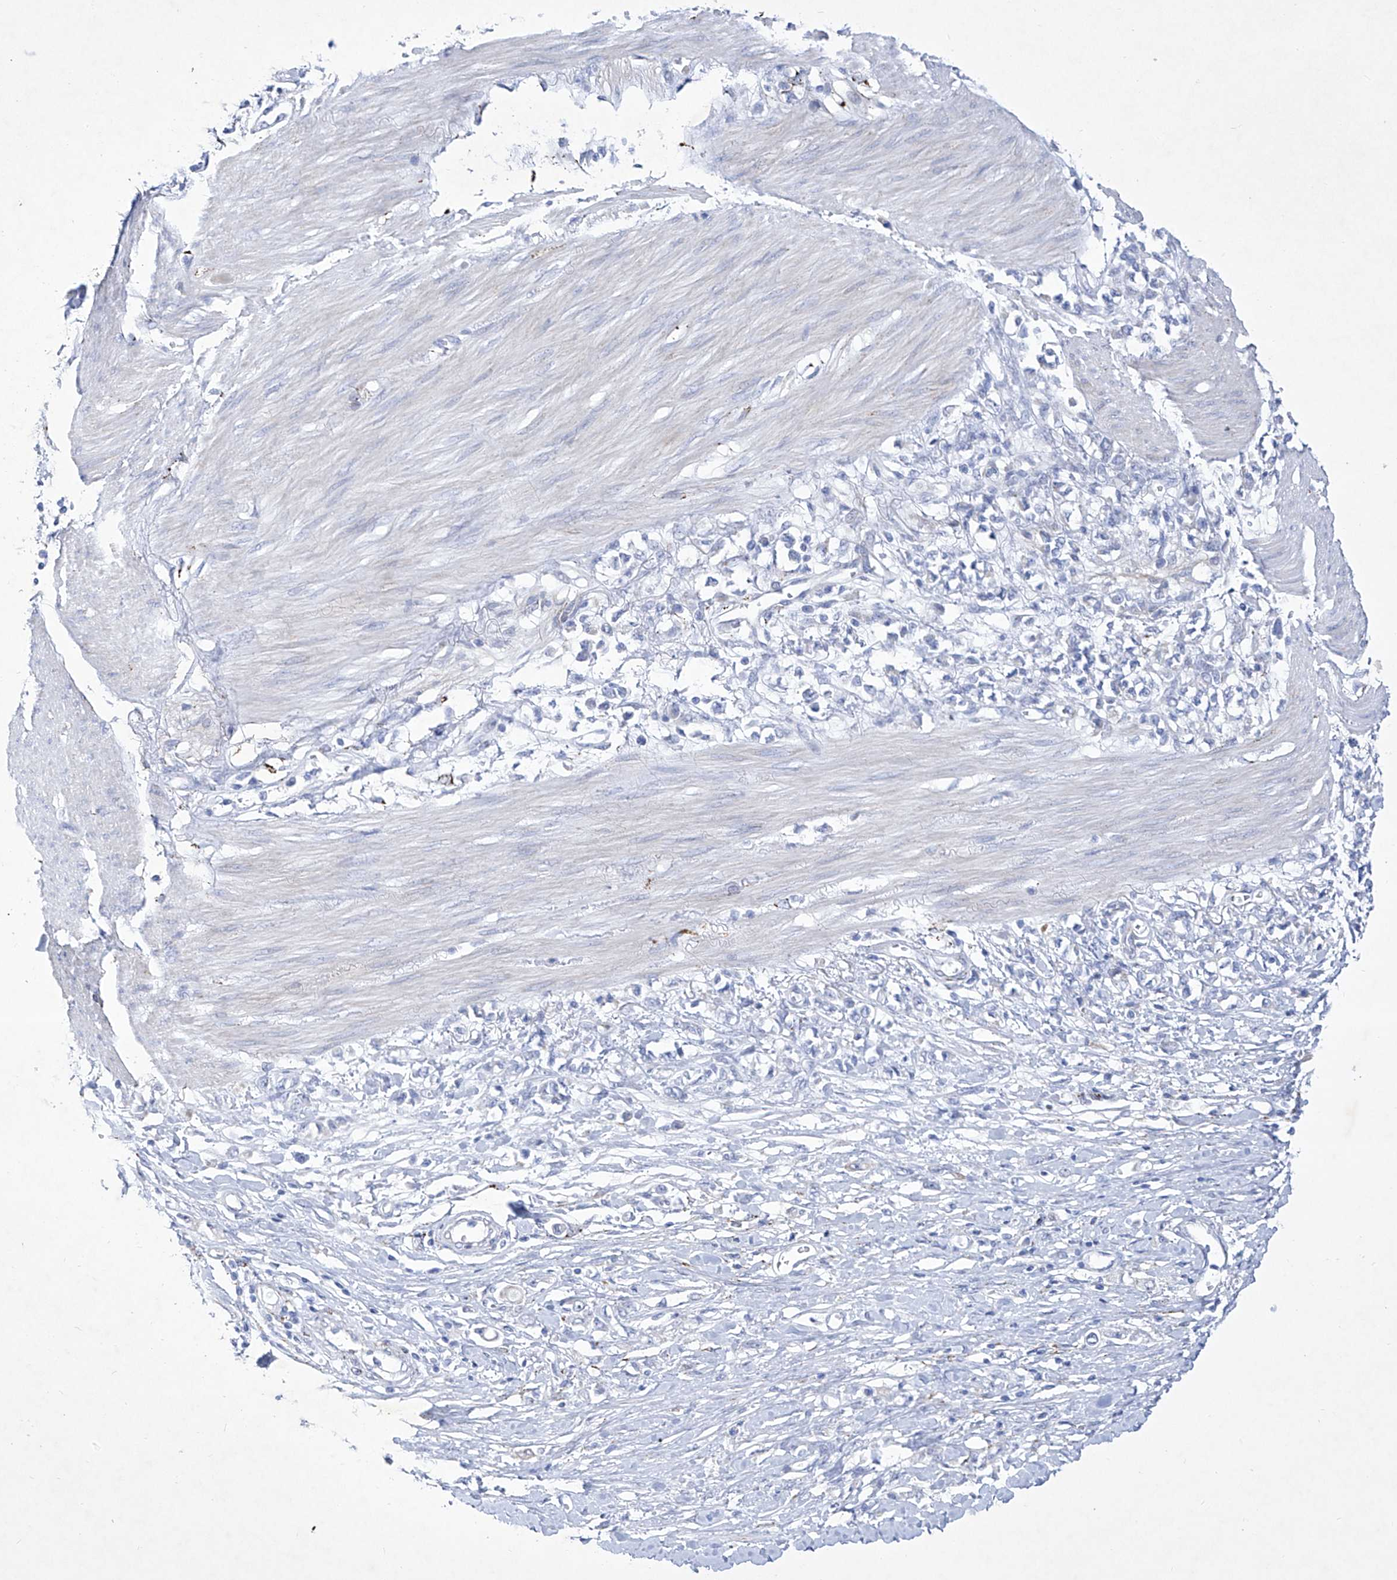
{"staining": {"intensity": "negative", "quantity": "none", "location": "none"}, "tissue": "stomach cancer", "cell_type": "Tumor cells", "image_type": "cancer", "snomed": [{"axis": "morphology", "description": "Adenocarcinoma, NOS"}, {"axis": "topography", "description": "Stomach"}], "caption": "The histopathology image demonstrates no staining of tumor cells in stomach cancer (adenocarcinoma).", "gene": "C1orf87", "patient": {"sex": "female", "age": 76}}